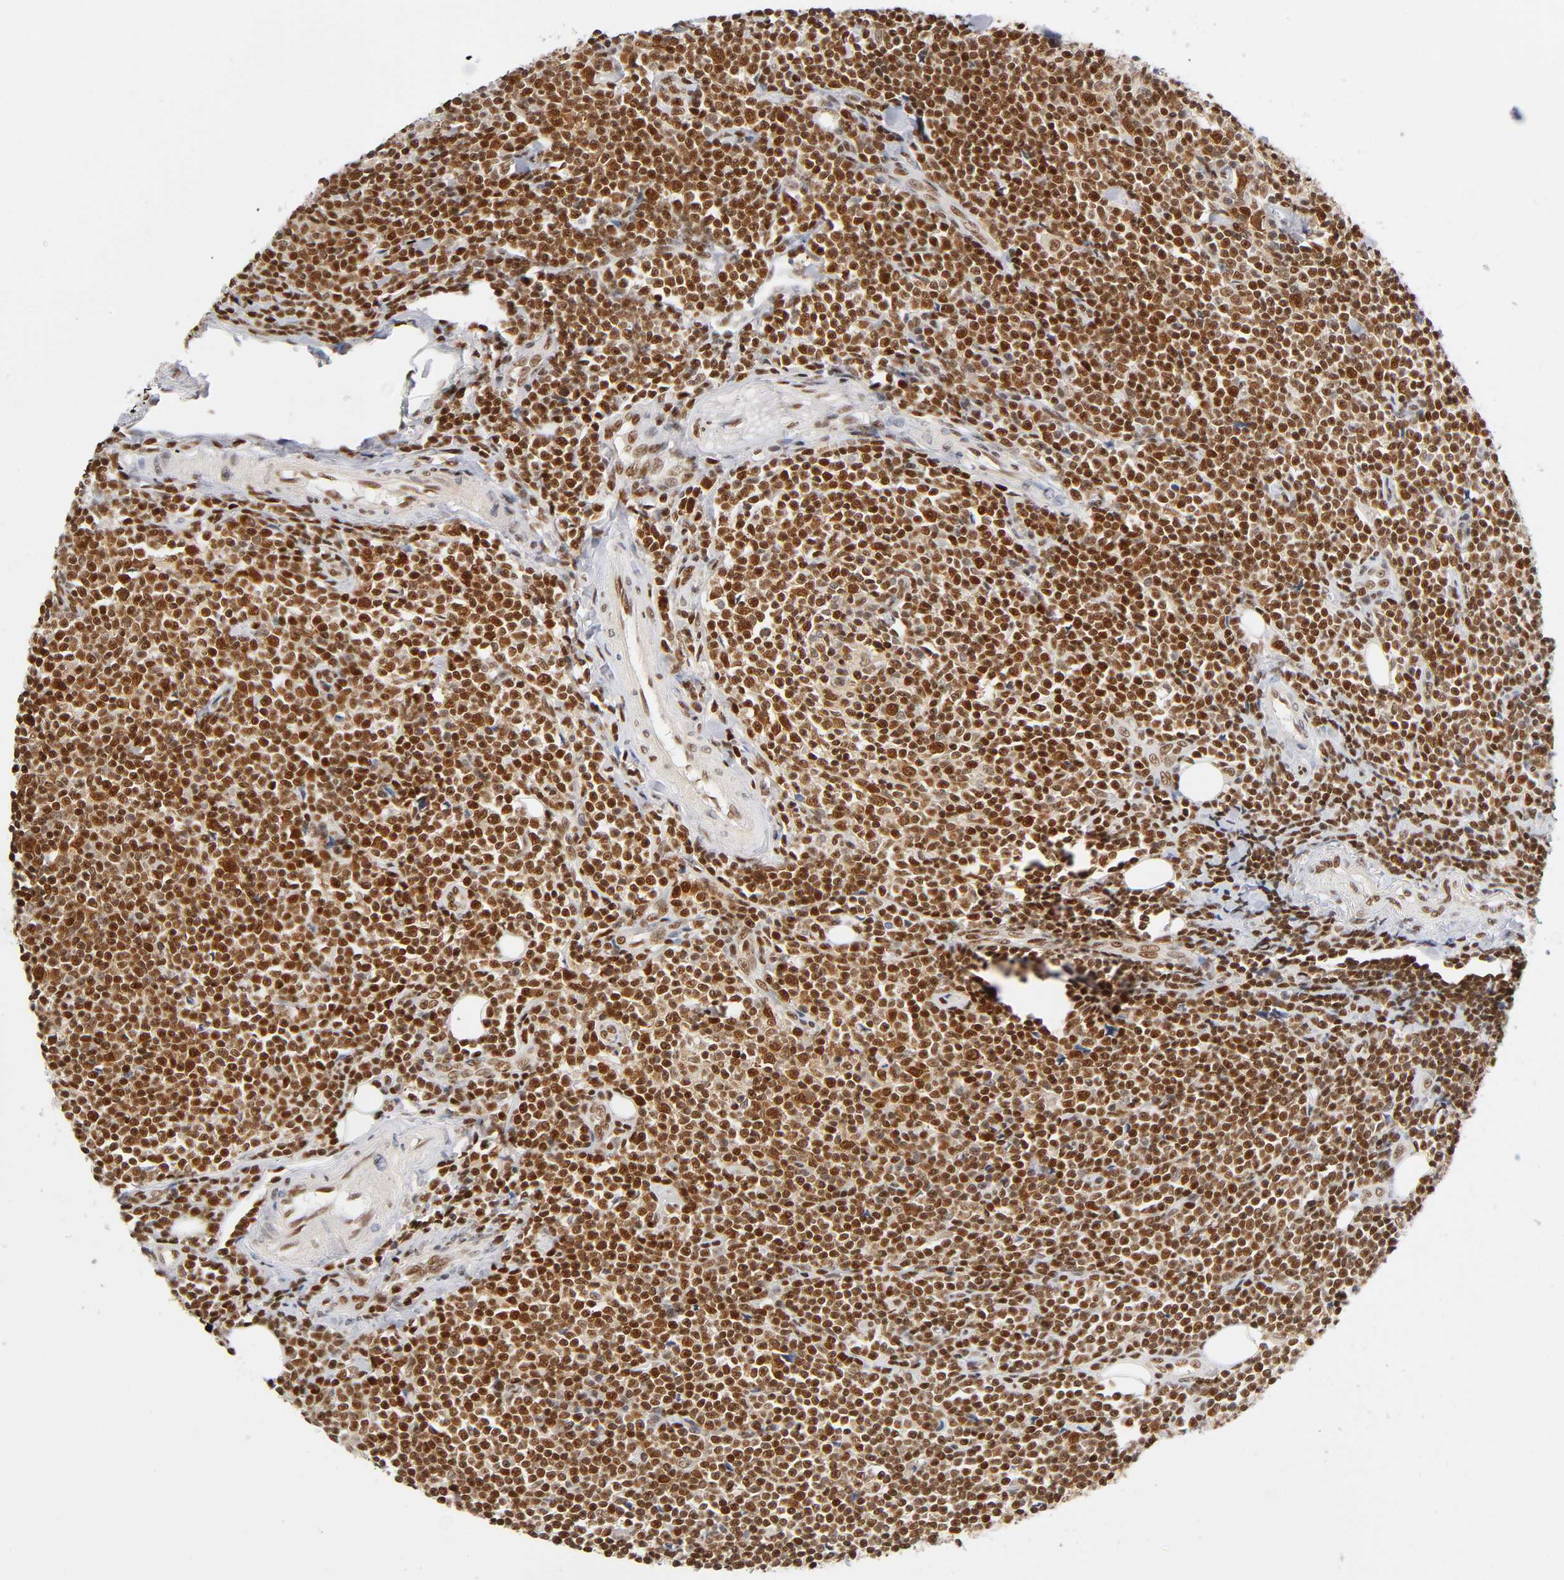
{"staining": {"intensity": "strong", "quantity": ">75%", "location": "nuclear"}, "tissue": "lymphoma", "cell_type": "Tumor cells", "image_type": "cancer", "snomed": [{"axis": "morphology", "description": "Malignant lymphoma, non-Hodgkin's type, Low grade"}, {"axis": "topography", "description": "Soft tissue"}], "caption": "Immunohistochemistry (IHC) of lymphoma exhibits high levels of strong nuclear expression in approximately >75% of tumor cells. (DAB IHC, brown staining for protein, blue staining for nuclei).", "gene": "ILKAP", "patient": {"sex": "male", "age": 92}}